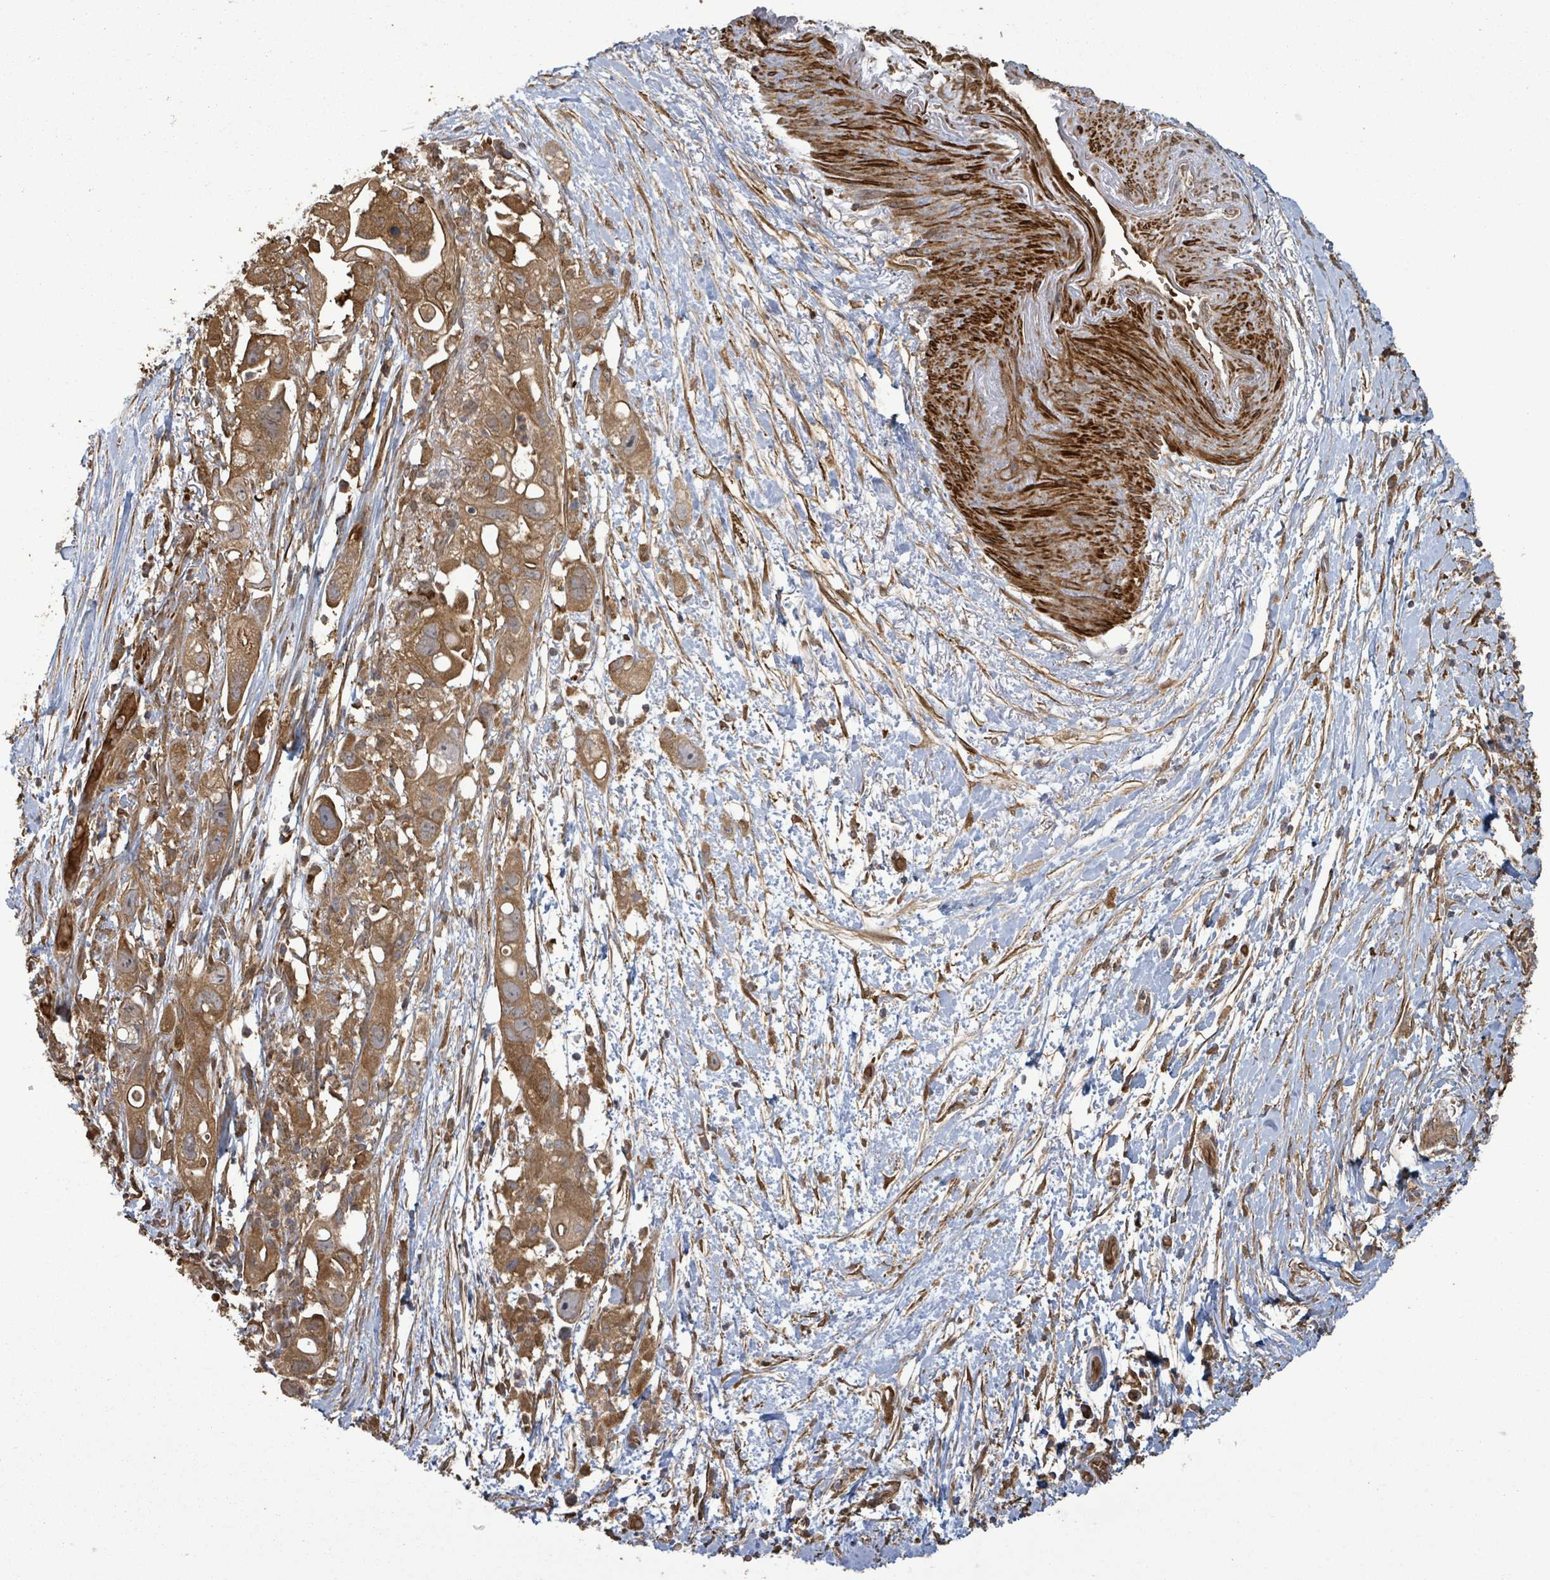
{"staining": {"intensity": "moderate", "quantity": ">75%", "location": "cytoplasmic/membranous"}, "tissue": "pancreatic cancer", "cell_type": "Tumor cells", "image_type": "cancer", "snomed": [{"axis": "morphology", "description": "Adenocarcinoma, NOS"}, {"axis": "topography", "description": "Pancreas"}], "caption": "Tumor cells demonstrate moderate cytoplasmic/membranous expression in approximately >75% of cells in pancreatic cancer (adenocarcinoma). (DAB IHC, brown staining for protein, blue staining for nuclei).", "gene": "MAP3K6", "patient": {"sex": "female", "age": 72}}